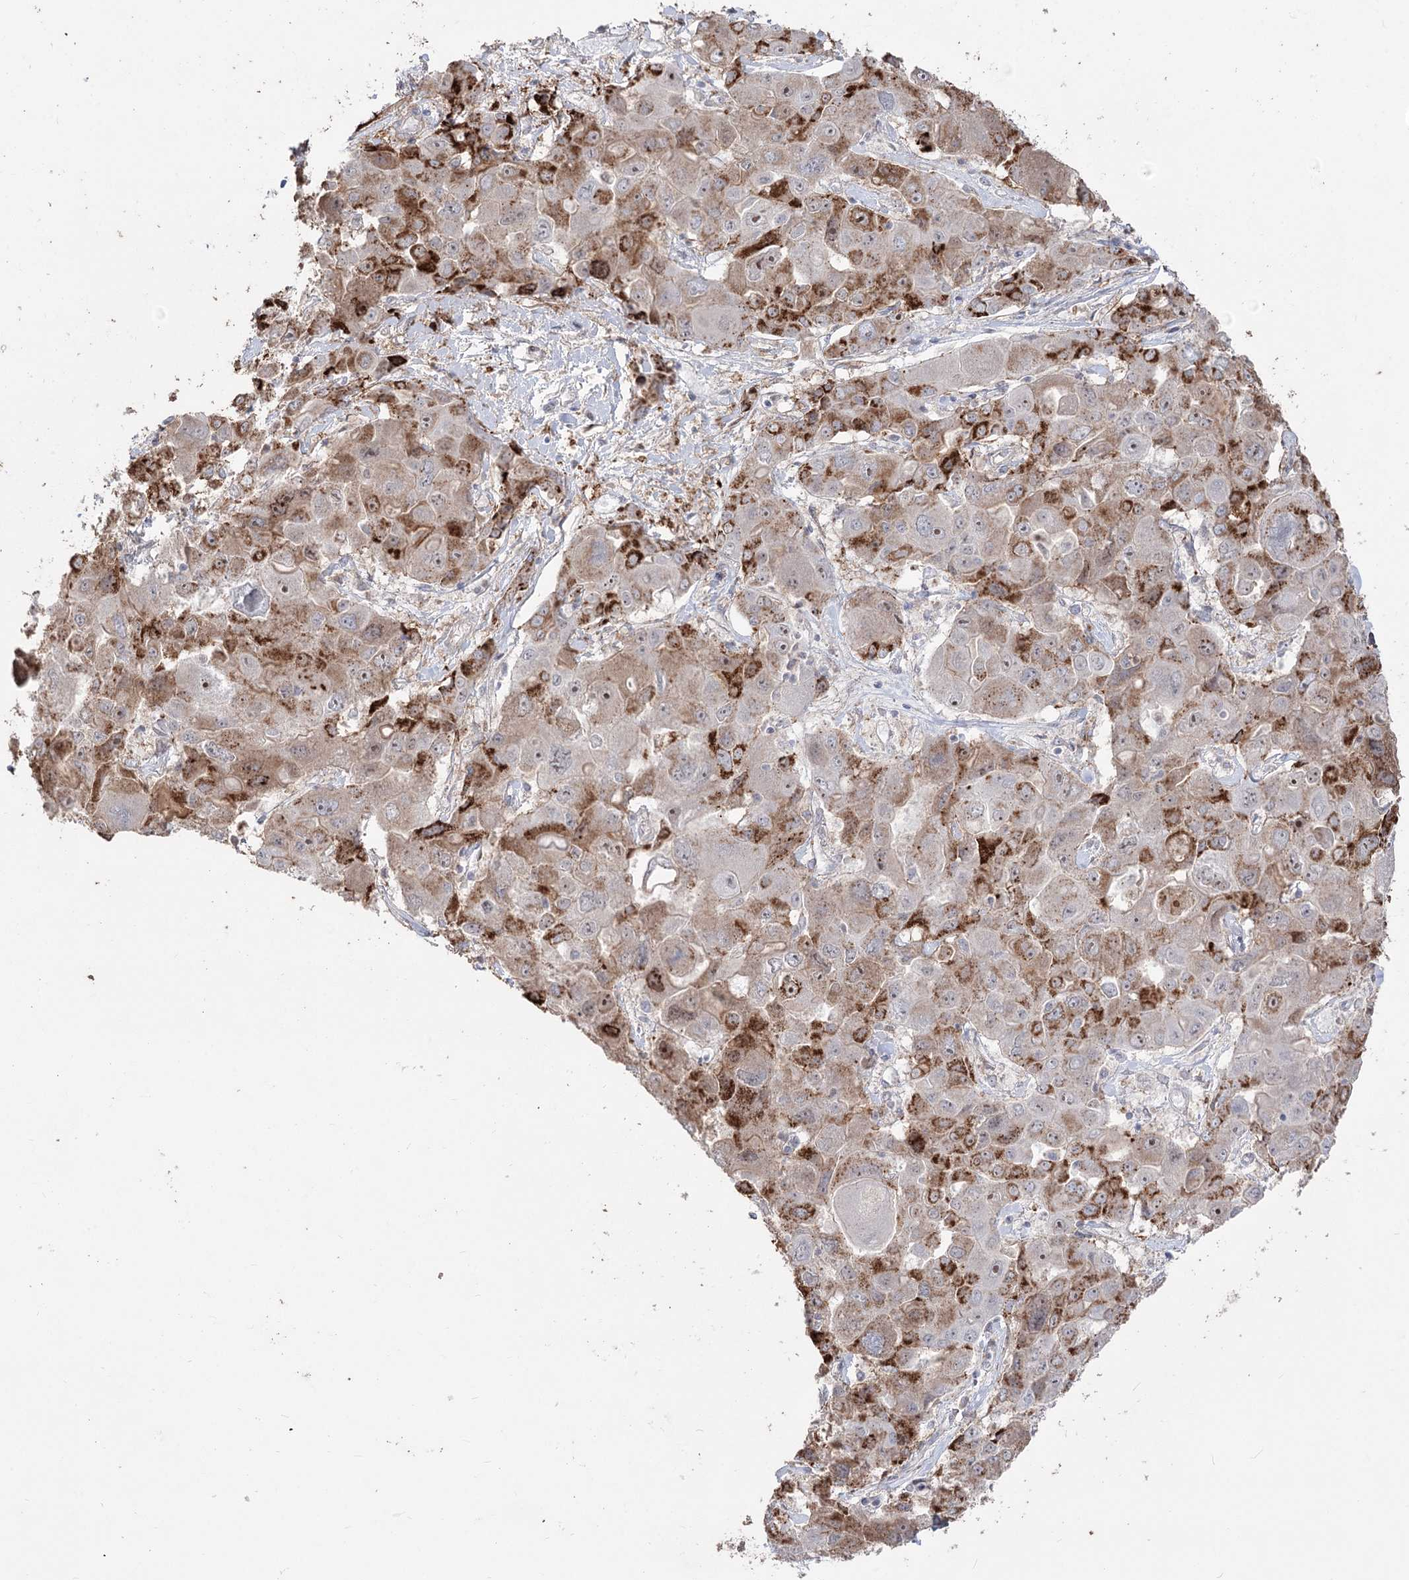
{"staining": {"intensity": "moderate", "quantity": "25%-75%", "location": "cytoplasmic/membranous"}, "tissue": "liver cancer", "cell_type": "Tumor cells", "image_type": "cancer", "snomed": [{"axis": "morphology", "description": "Cholangiocarcinoma"}, {"axis": "topography", "description": "Liver"}], "caption": "Protein expression analysis of liver cancer reveals moderate cytoplasmic/membranous staining in approximately 25%-75% of tumor cells.", "gene": "ZSCAN23", "patient": {"sex": "male", "age": 67}}